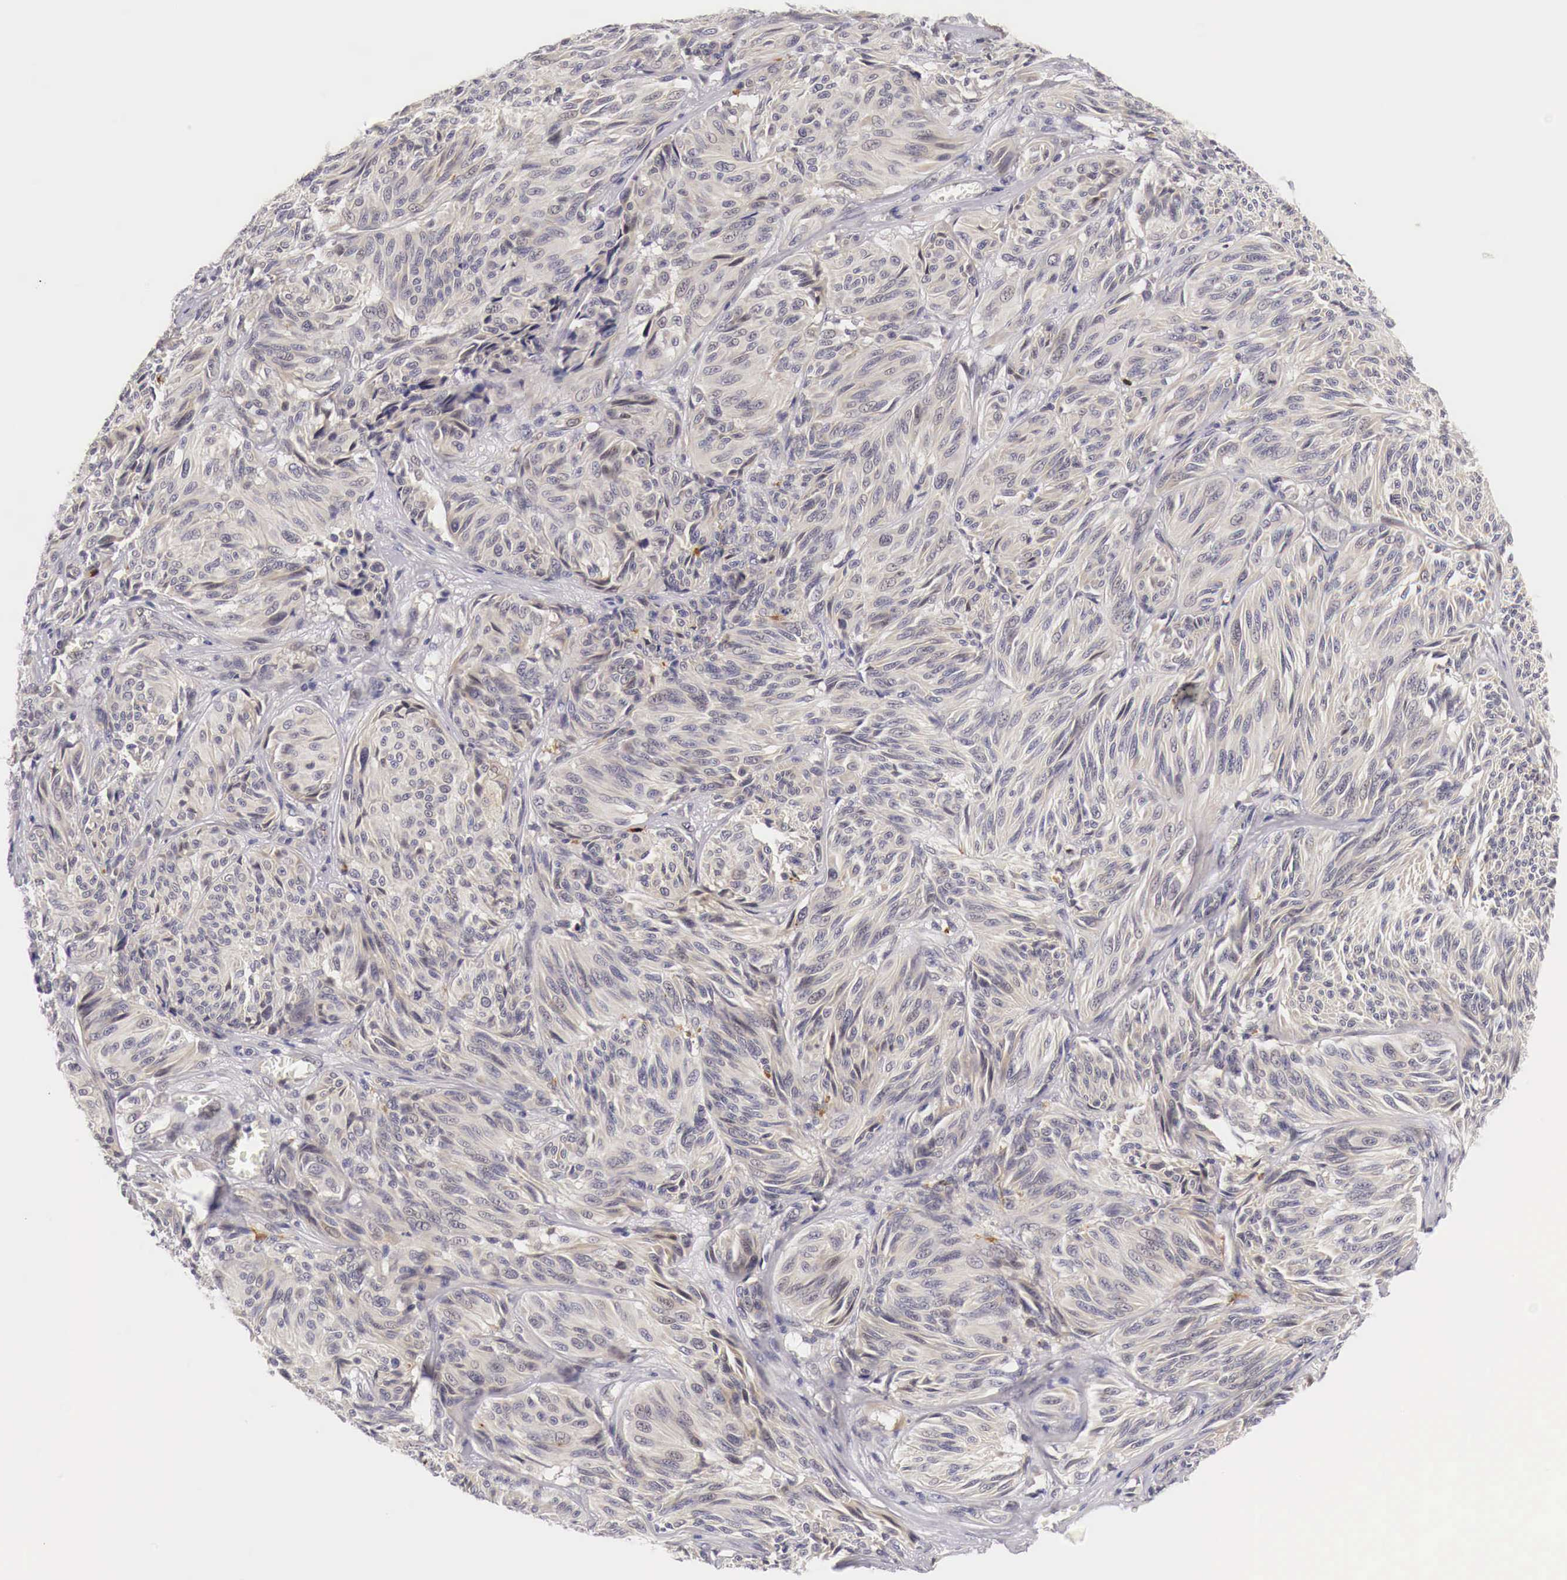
{"staining": {"intensity": "weak", "quantity": "25%-75%", "location": "cytoplasmic/membranous"}, "tissue": "melanoma", "cell_type": "Tumor cells", "image_type": "cancer", "snomed": [{"axis": "morphology", "description": "Malignant melanoma, NOS"}, {"axis": "topography", "description": "Skin"}], "caption": "Melanoma was stained to show a protein in brown. There is low levels of weak cytoplasmic/membranous staining in approximately 25%-75% of tumor cells. The staining was performed using DAB to visualize the protein expression in brown, while the nuclei were stained in blue with hematoxylin (Magnification: 20x).", "gene": "CASP3", "patient": {"sex": "male", "age": 54}}